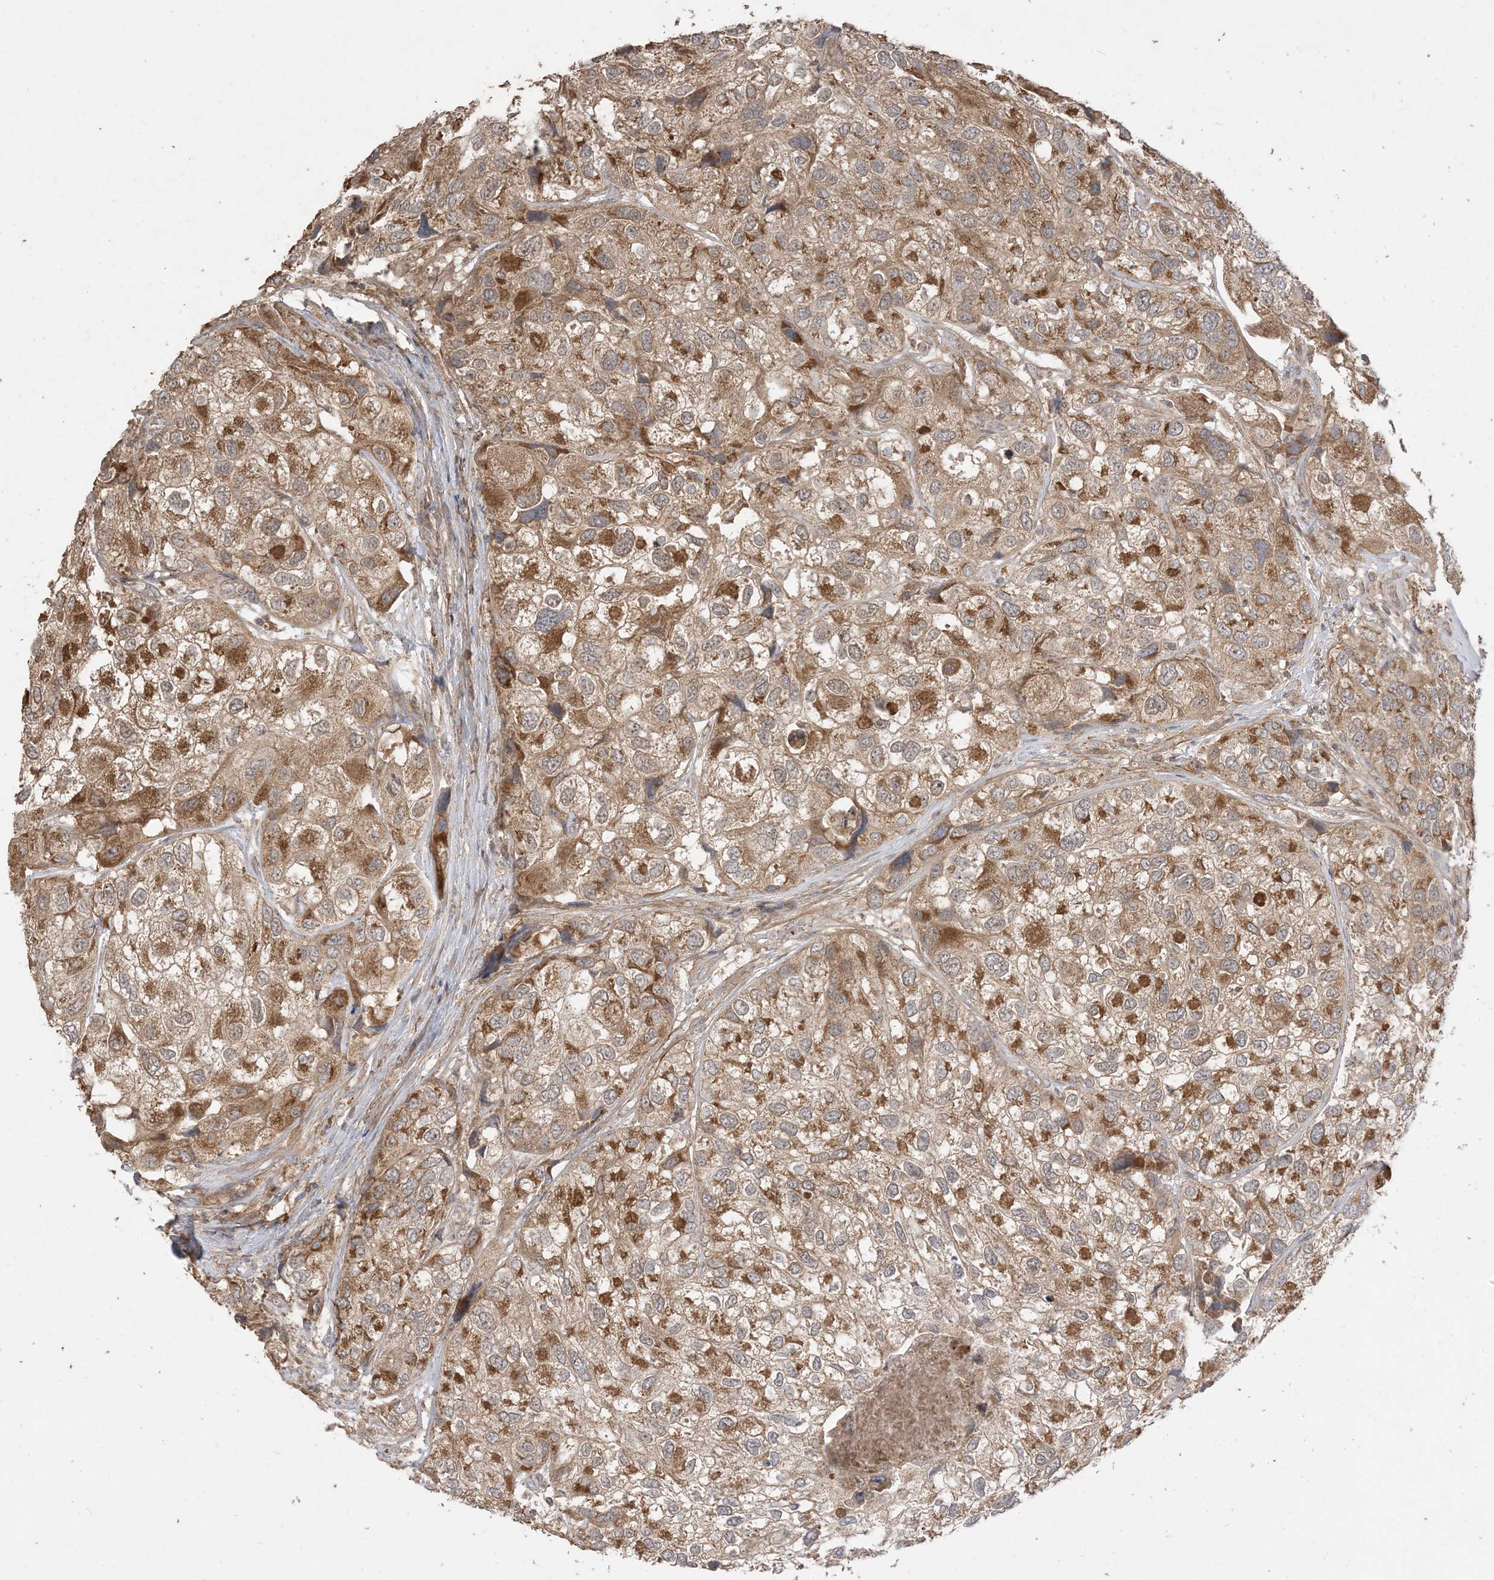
{"staining": {"intensity": "strong", "quantity": ">75%", "location": "cytoplasmic/membranous"}, "tissue": "urothelial cancer", "cell_type": "Tumor cells", "image_type": "cancer", "snomed": [{"axis": "morphology", "description": "Urothelial carcinoma, High grade"}, {"axis": "topography", "description": "Urinary bladder"}], "caption": "Protein analysis of high-grade urothelial carcinoma tissue exhibits strong cytoplasmic/membranous staining in approximately >75% of tumor cells.", "gene": "SIRT3", "patient": {"sex": "female", "age": 64}}